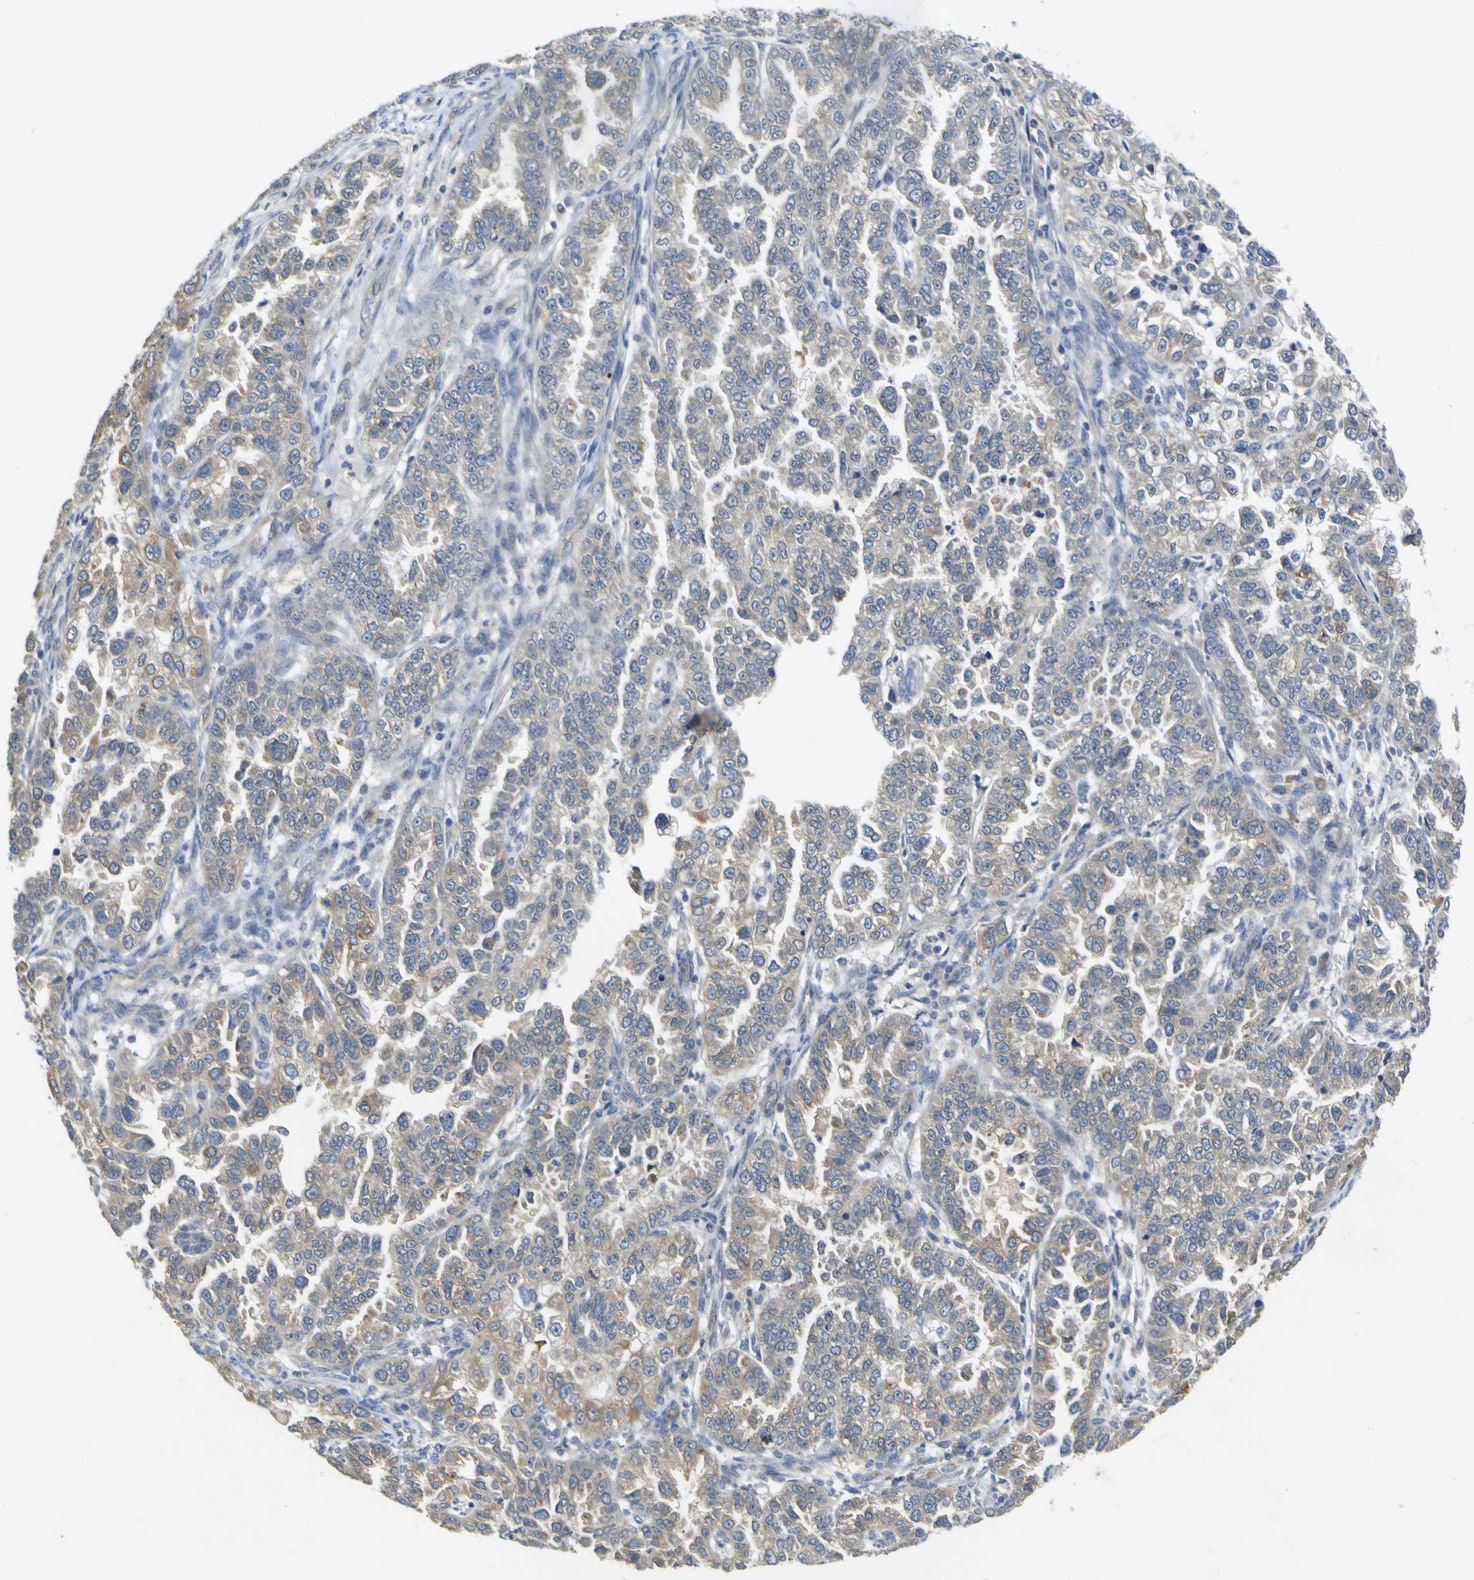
{"staining": {"intensity": "weak", "quantity": ">75%", "location": "cytoplasmic/membranous"}, "tissue": "endometrial cancer", "cell_type": "Tumor cells", "image_type": "cancer", "snomed": [{"axis": "morphology", "description": "Adenocarcinoma, NOS"}, {"axis": "topography", "description": "Endometrium"}], "caption": "Immunohistochemical staining of human adenocarcinoma (endometrial) displays low levels of weak cytoplasmic/membranous staining in about >75% of tumor cells.", "gene": "LDLR", "patient": {"sex": "female", "age": 85}}